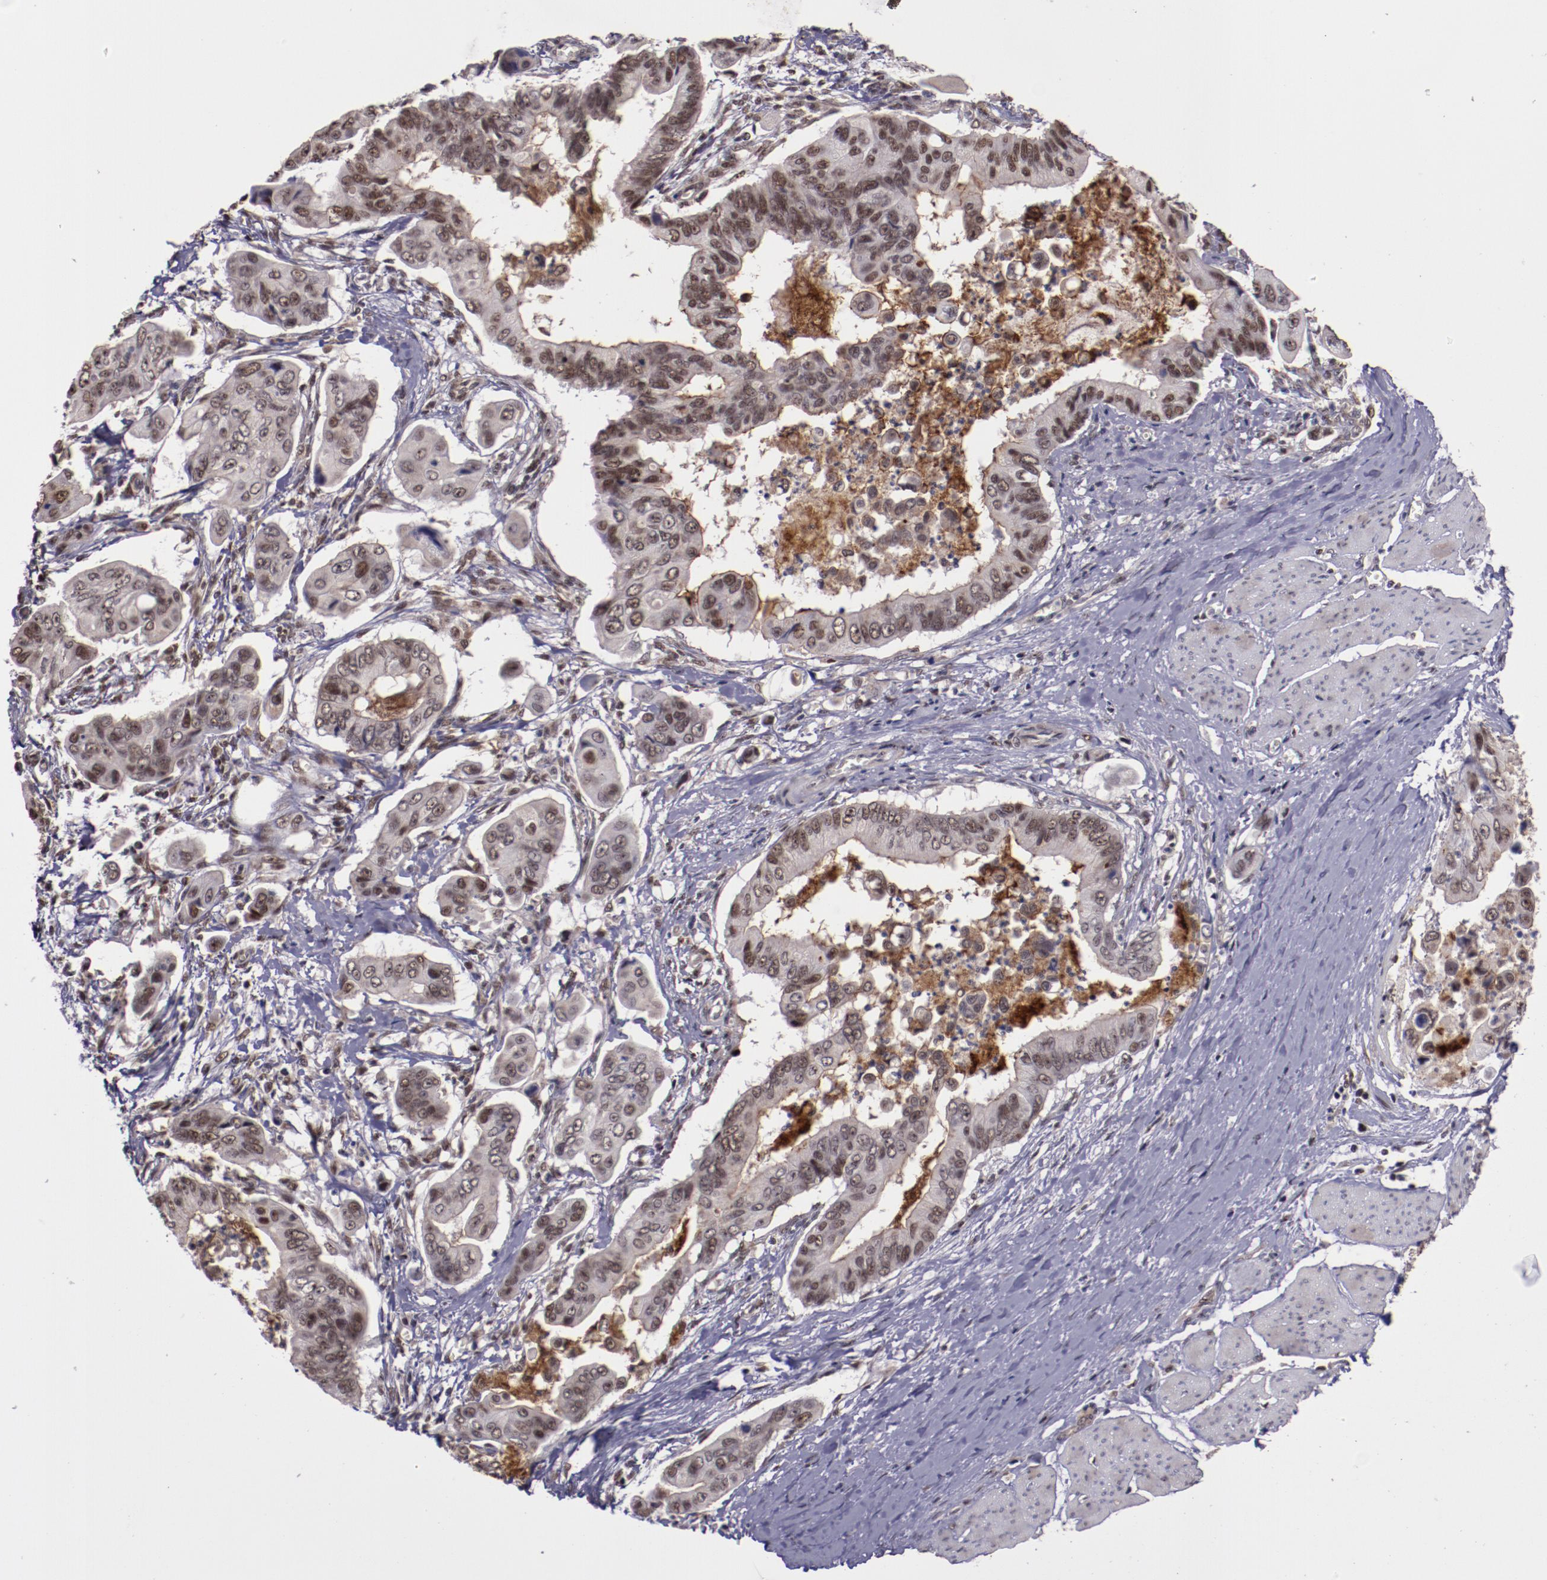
{"staining": {"intensity": "moderate", "quantity": ">75%", "location": "cytoplasmic/membranous,nuclear"}, "tissue": "stomach cancer", "cell_type": "Tumor cells", "image_type": "cancer", "snomed": [{"axis": "morphology", "description": "Adenocarcinoma, NOS"}, {"axis": "topography", "description": "Stomach, upper"}], "caption": "This is a micrograph of immunohistochemistry staining of stomach adenocarcinoma, which shows moderate staining in the cytoplasmic/membranous and nuclear of tumor cells.", "gene": "CECR2", "patient": {"sex": "male", "age": 80}}